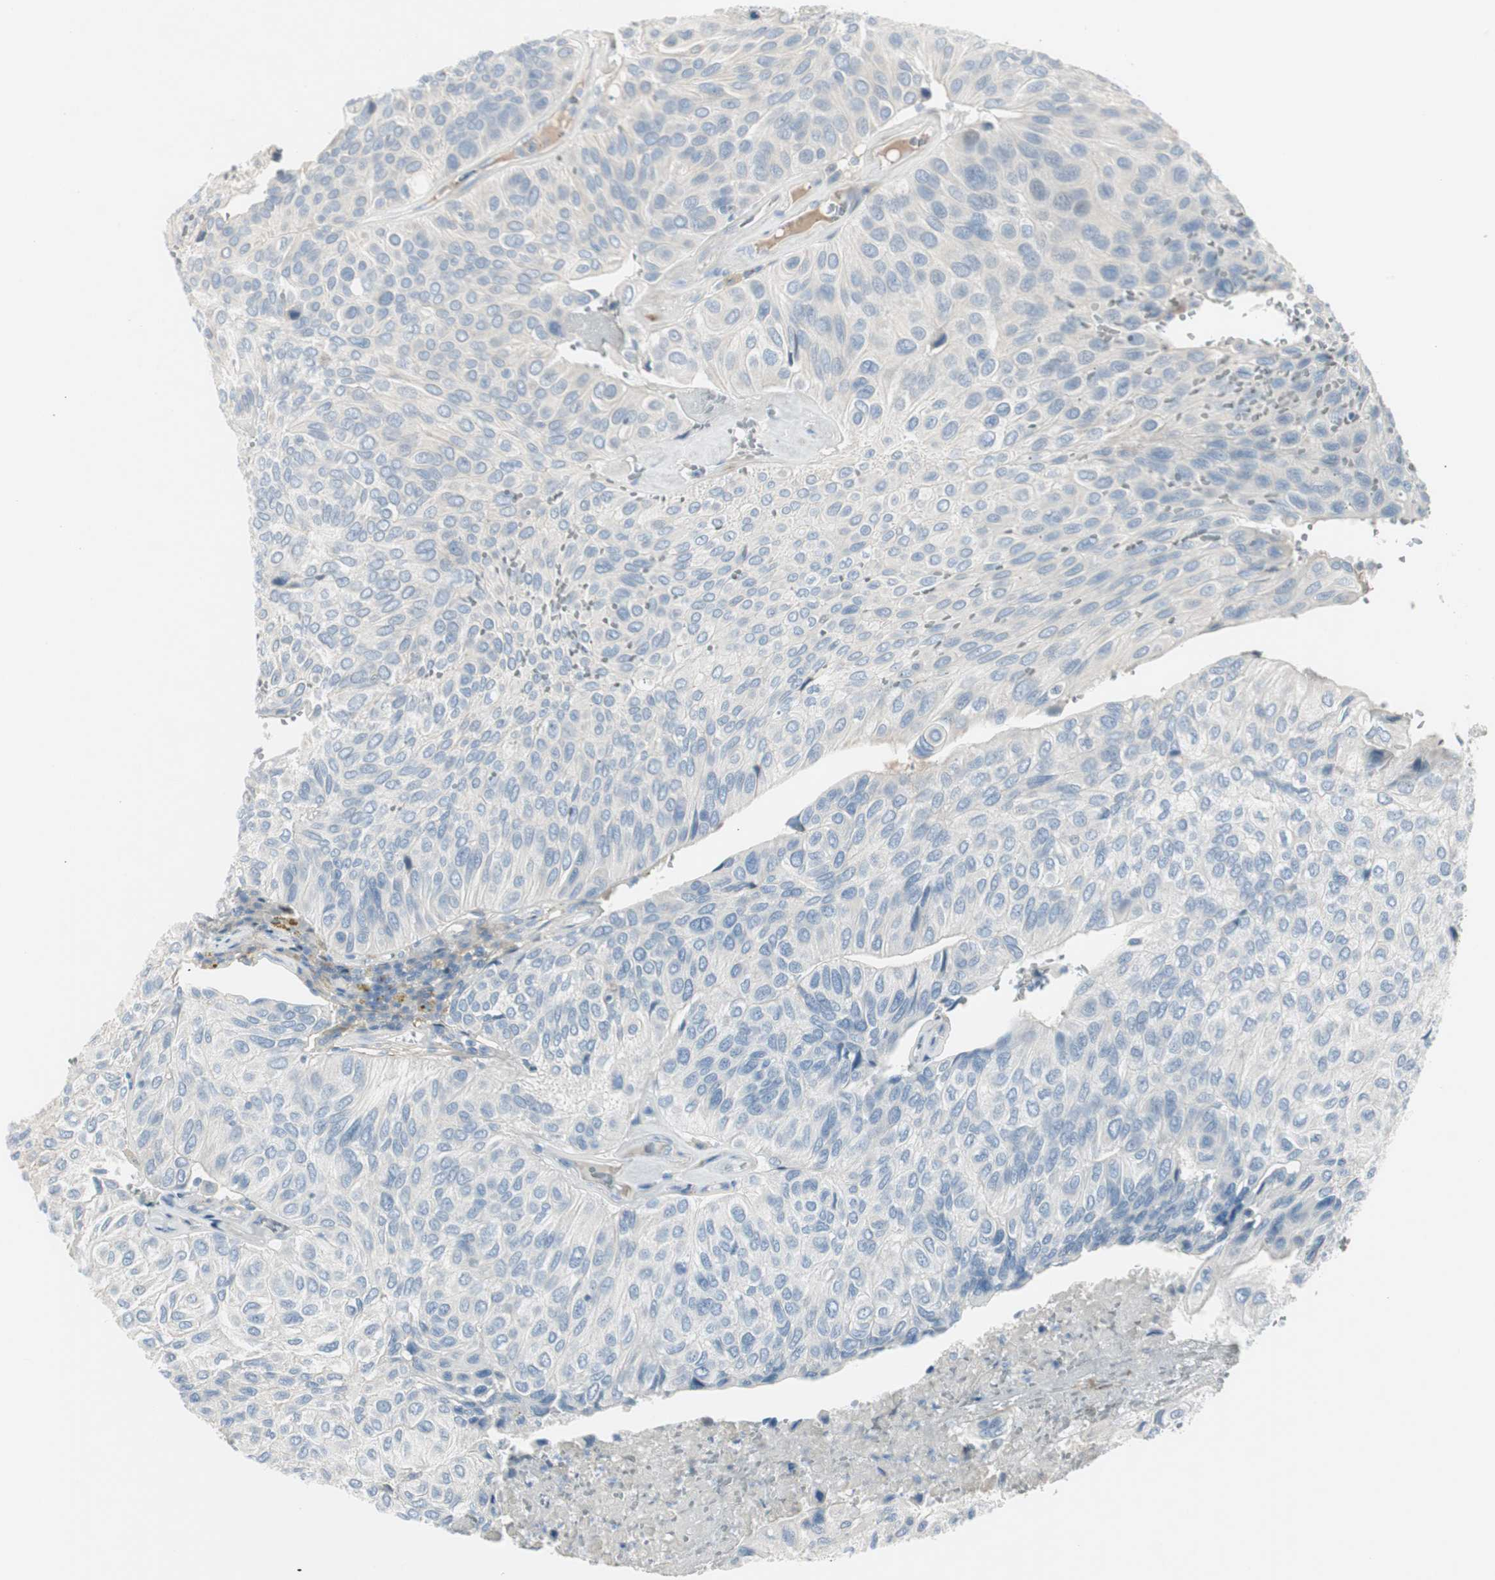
{"staining": {"intensity": "negative", "quantity": "none", "location": "none"}, "tissue": "urothelial cancer", "cell_type": "Tumor cells", "image_type": "cancer", "snomed": [{"axis": "morphology", "description": "Urothelial carcinoma, High grade"}, {"axis": "topography", "description": "Urinary bladder"}], "caption": "Immunohistochemistry (IHC) histopathology image of neoplastic tissue: human urothelial cancer stained with DAB (3,3'-diaminobenzidine) shows no significant protein positivity in tumor cells.", "gene": "CACNA2D1", "patient": {"sex": "male", "age": 66}}